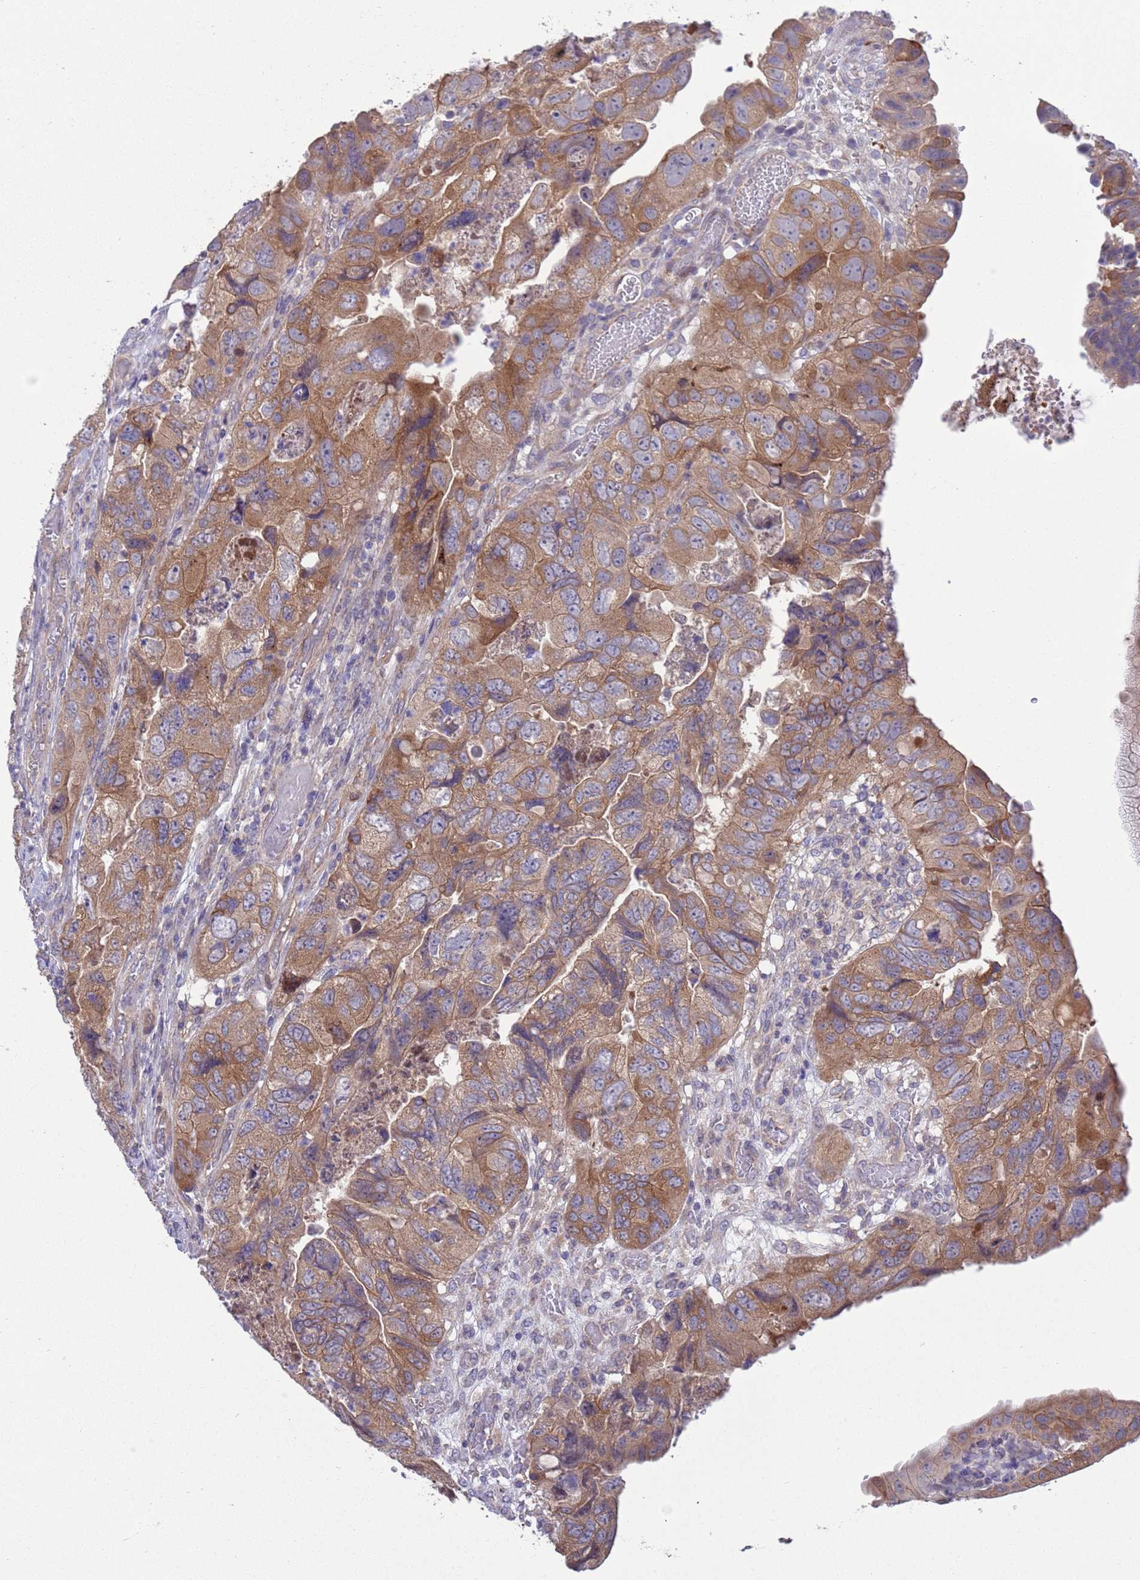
{"staining": {"intensity": "moderate", "quantity": ">75%", "location": "cytoplasmic/membranous"}, "tissue": "colorectal cancer", "cell_type": "Tumor cells", "image_type": "cancer", "snomed": [{"axis": "morphology", "description": "Adenocarcinoma, NOS"}, {"axis": "topography", "description": "Rectum"}], "caption": "There is medium levels of moderate cytoplasmic/membranous expression in tumor cells of adenocarcinoma (colorectal), as demonstrated by immunohistochemical staining (brown color).", "gene": "GJA10", "patient": {"sex": "male", "age": 63}}